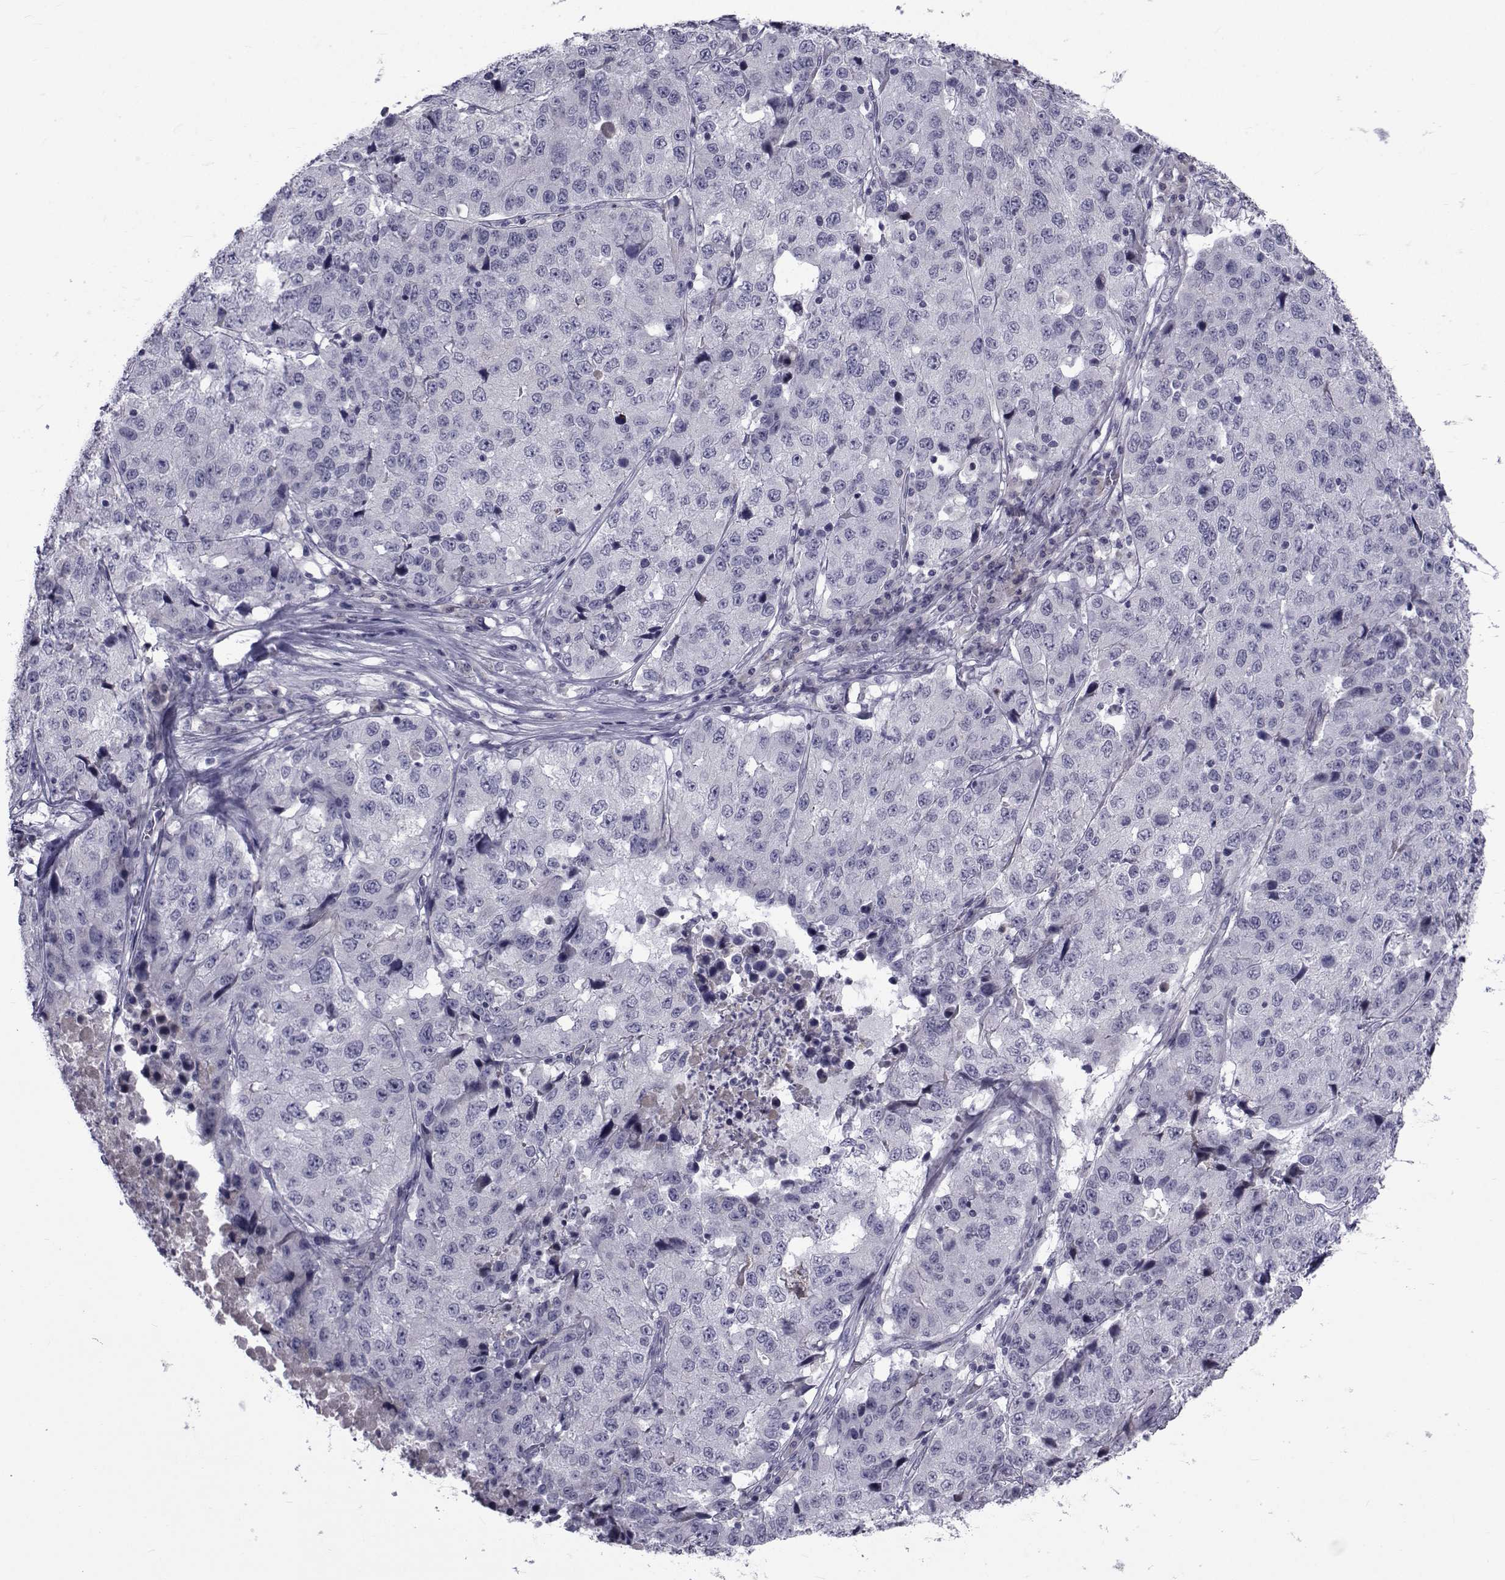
{"staining": {"intensity": "negative", "quantity": "none", "location": "none"}, "tissue": "stomach cancer", "cell_type": "Tumor cells", "image_type": "cancer", "snomed": [{"axis": "morphology", "description": "Adenocarcinoma, NOS"}, {"axis": "topography", "description": "Stomach"}], "caption": "Micrograph shows no protein positivity in tumor cells of stomach cancer tissue.", "gene": "PAX2", "patient": {"sex": "male", "age": 71}}